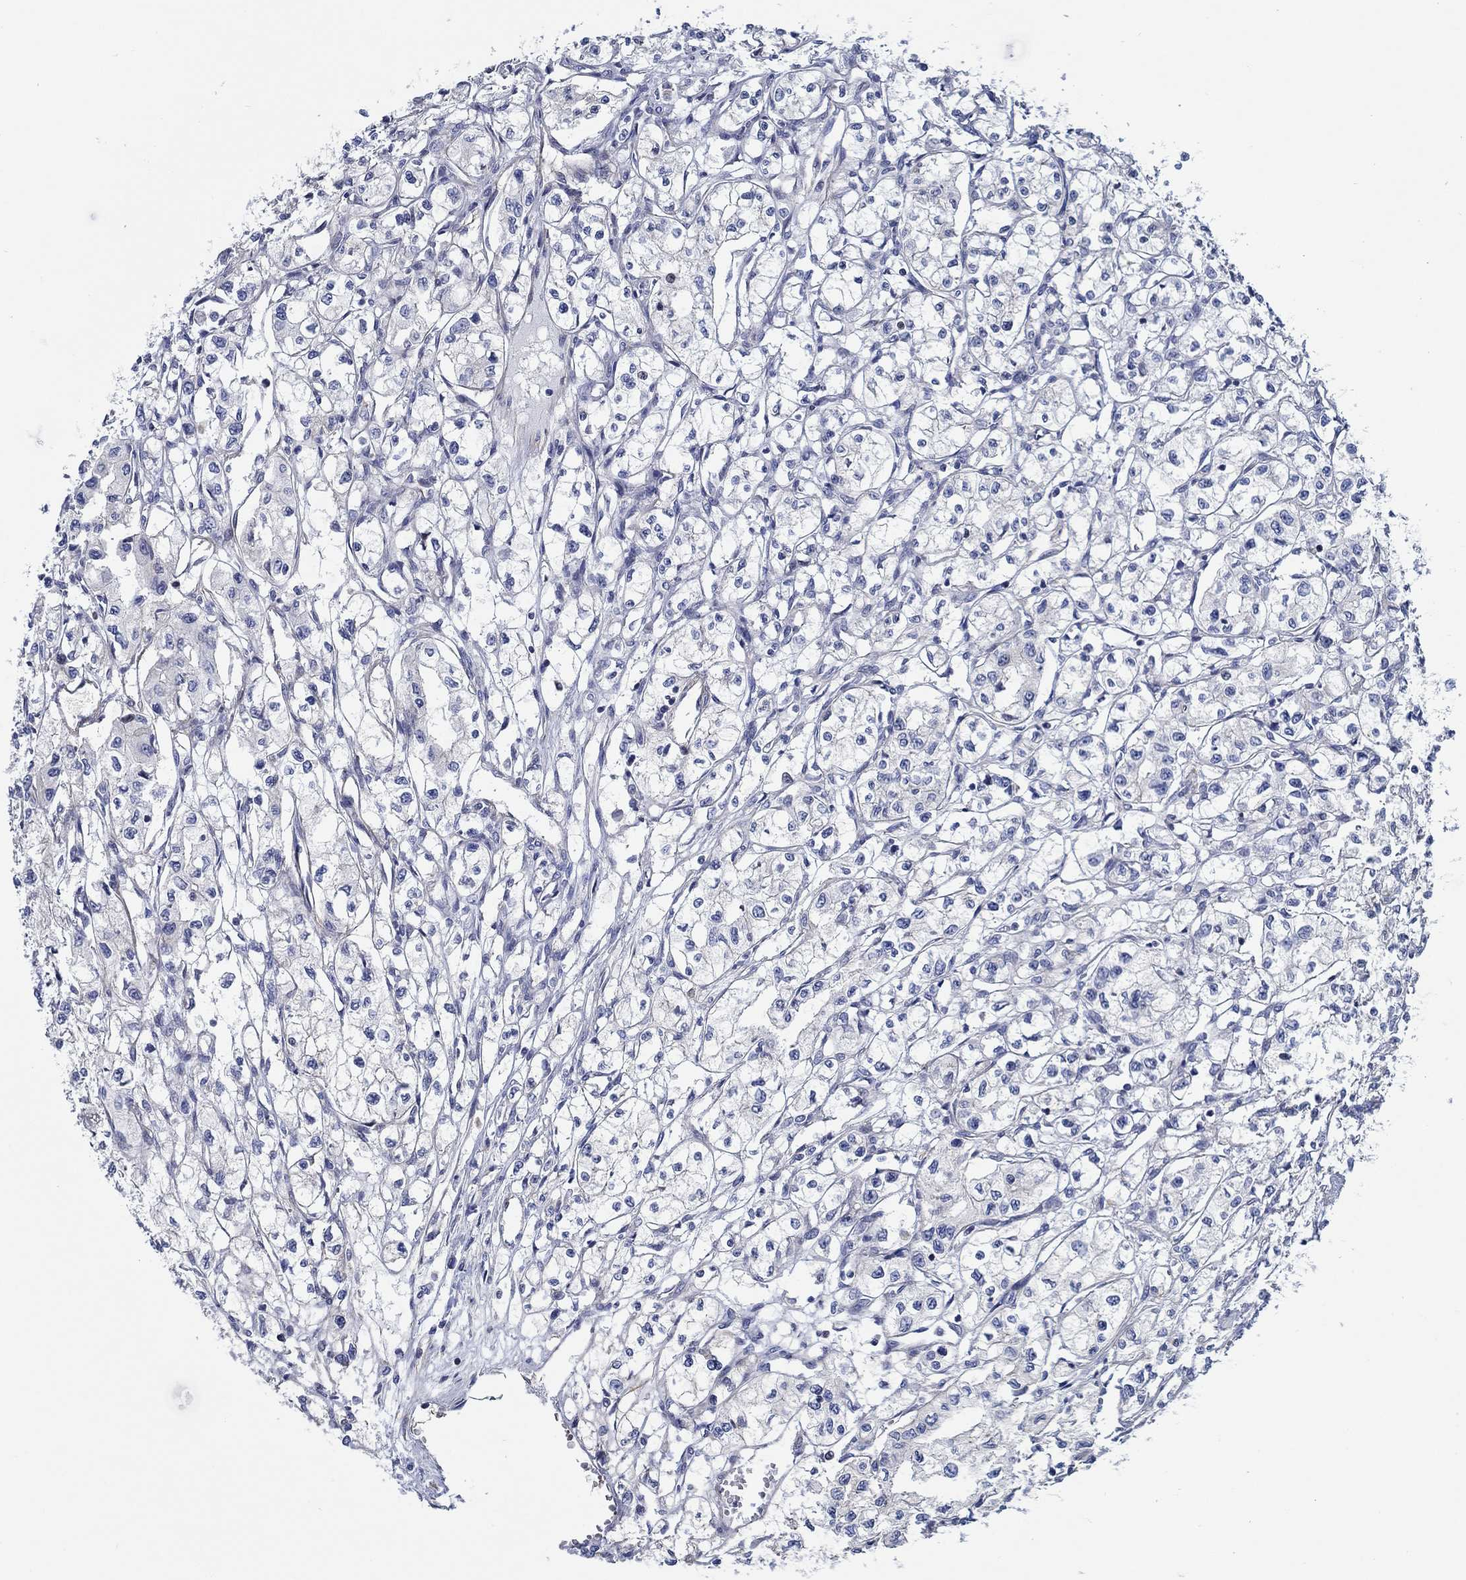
{"staining": {"intensity": "negative", "quantity": "none", "location": "none"}, "tissue": "renal cancer", "cell_type": "Tumor cells", "image_type": "cancer", "snomed": [{"axis": "morphology", "description": "Adenocarcinoma, NOS"}, {"axis": "topography", "description": "Kidney"}], "caption": "DAB immunohistochemical staining of human adenocarcinoma (renal) demonstrates no significant staining in tumor cells.", "gene": "FMN1", "patient": {"sex": "male", "age": 56}}